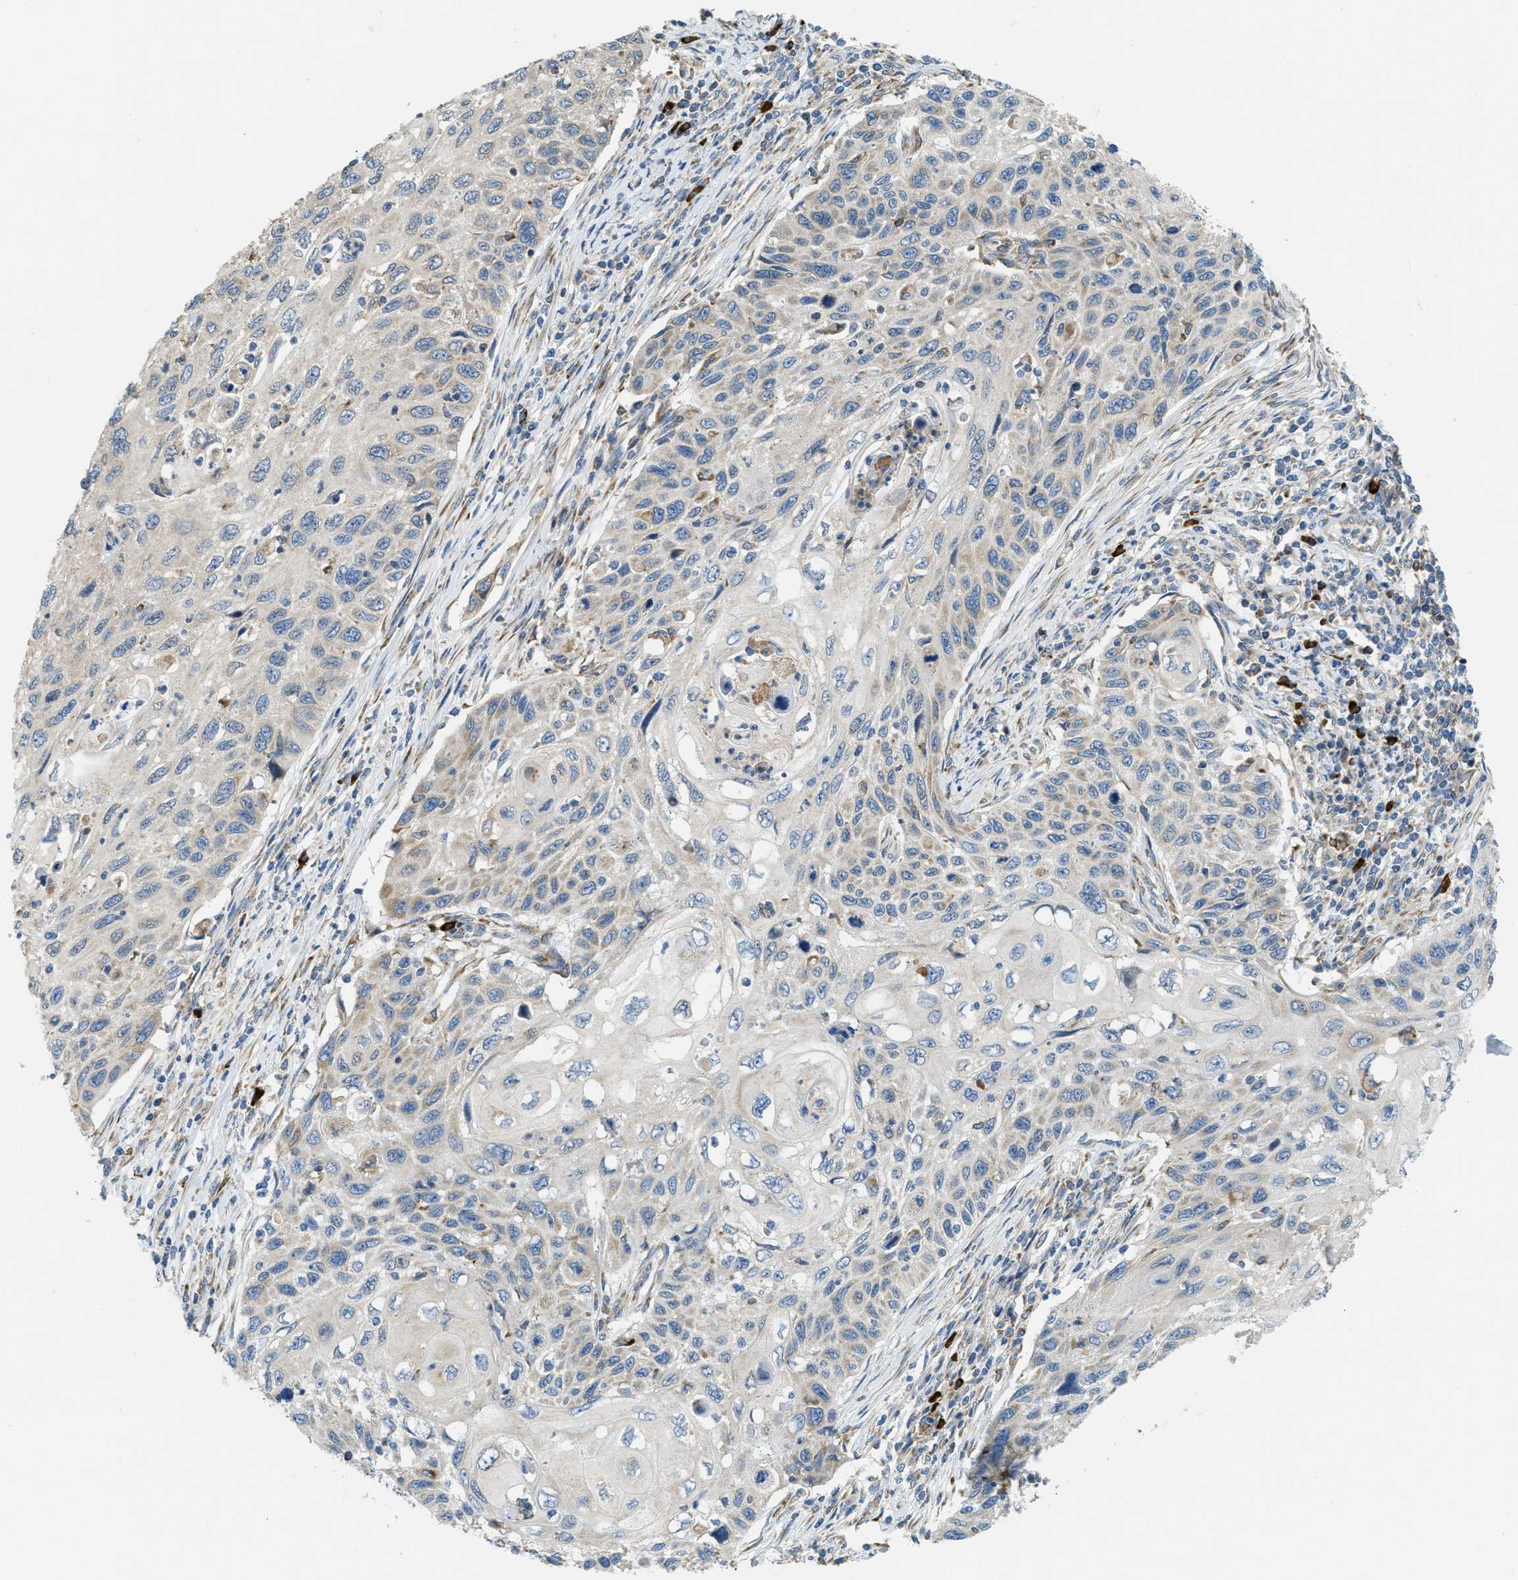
{"staining": {"intensity": "weak", "quantity": "<25%", "location": "cytoplasmic/membranous"}, "tissue": "cervical cancer", "cell_type": "Tumor cells", "image_type": "cancer", "snomed": [{"axis": "morphology", "description": "Squamous cell carcinoma, NOS"}, {"axis": "topography", "description": "Cervix"}], "caption": "DAB immunohistochemical staining of human cervical squamous cell carcinoma exhibits no significant staining in tumor cells.", "gene": "SSR1", "patient": {"sex": "female", "age": 70}}